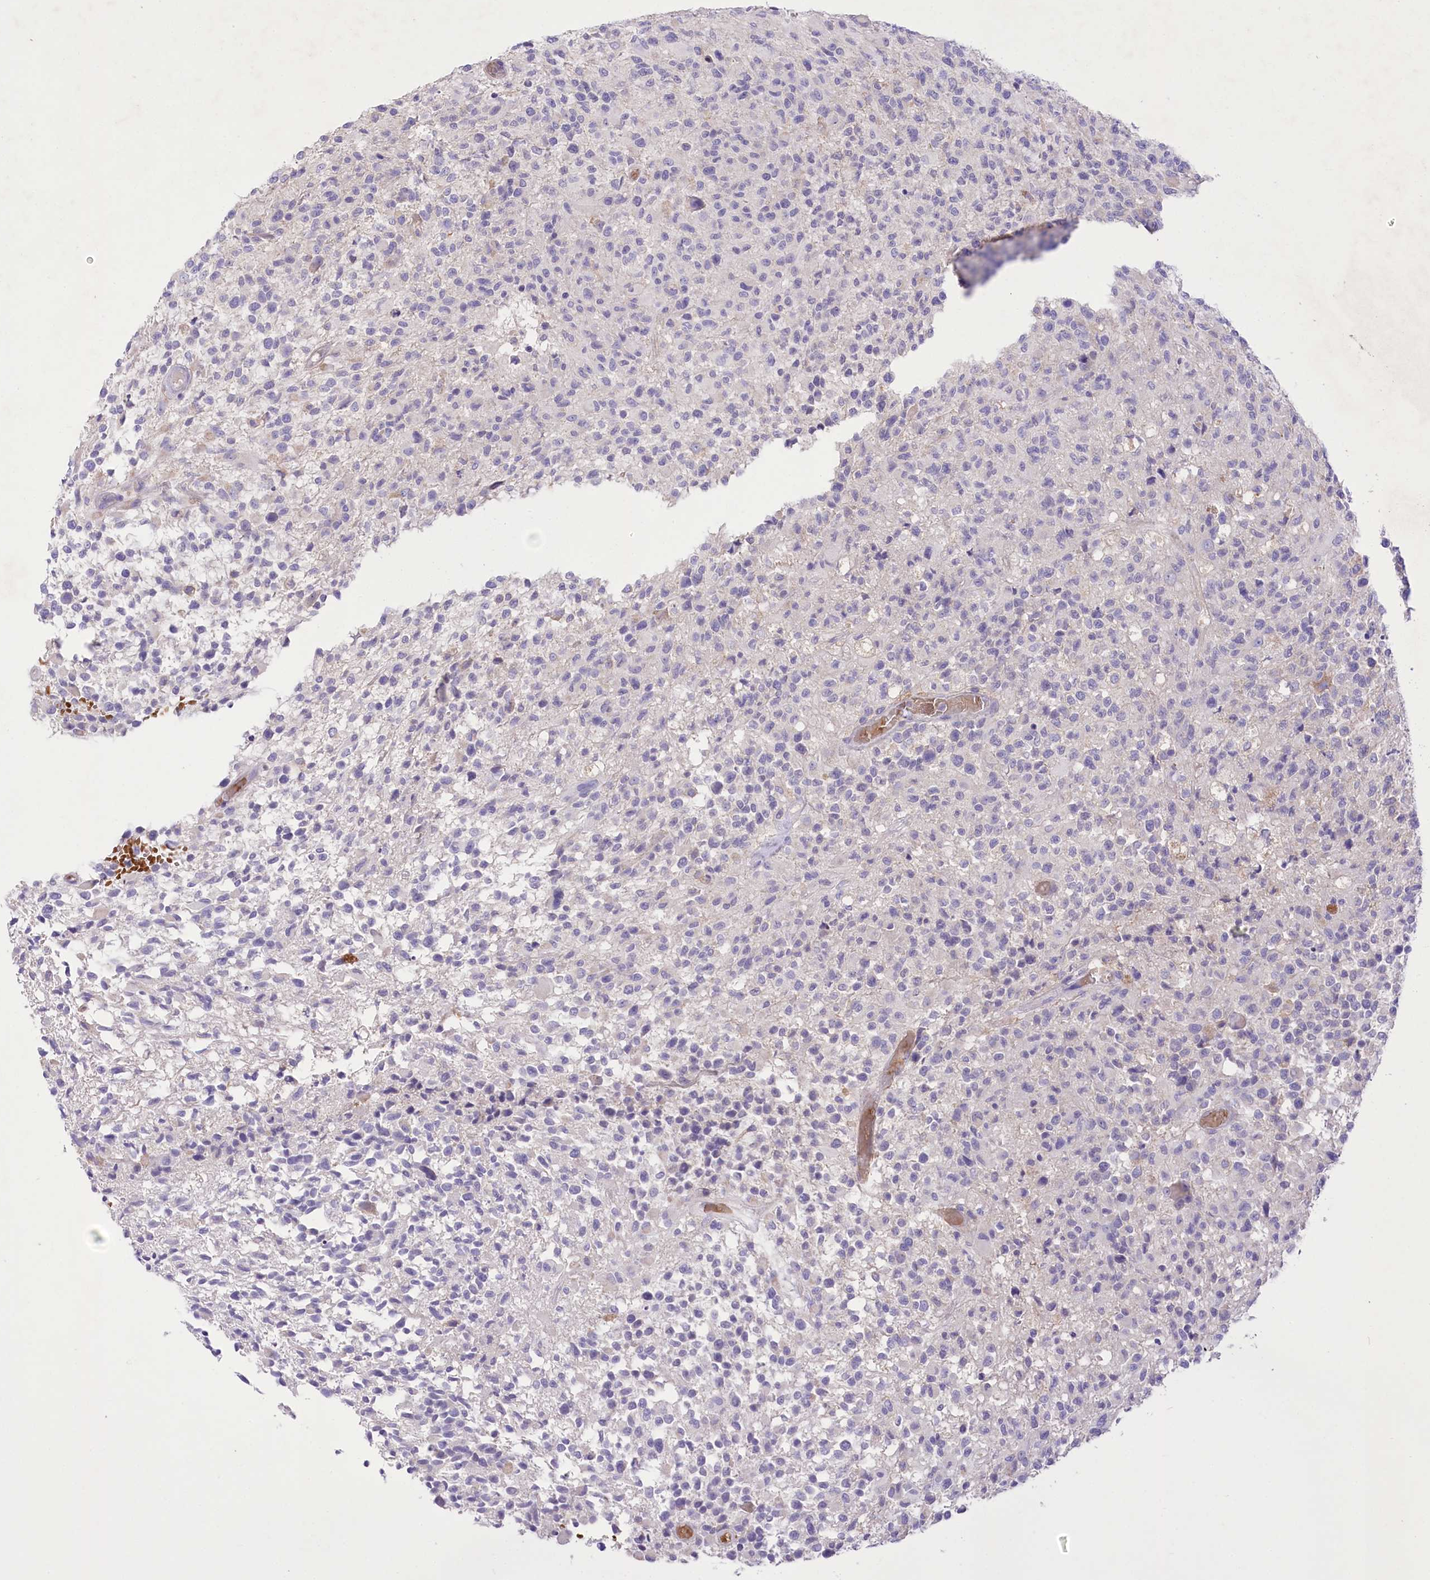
{"staining": {"intensity": "negative", "quantity": "none", "location": "none"}, "tissue": "glioma", "cell_type": "Tumor cells", "image_type": "cancer", "snomed": [{"axis": "morphology", "description": "Glioma, malignant, High grade"}, {"axis": "morphology", "description": "Glioblastoma, NOS"}, {"axis": "topography", "description": "Brain"}], "caption": "This micrograph is of glioma stained with immunohistochemistry (IHC) to label a protein in brown with the nuclei are counter-stained blue. There is no expression in tumor cells.", "gene": "PRSS53", "patient": {"sex": "male", "age": 60}}